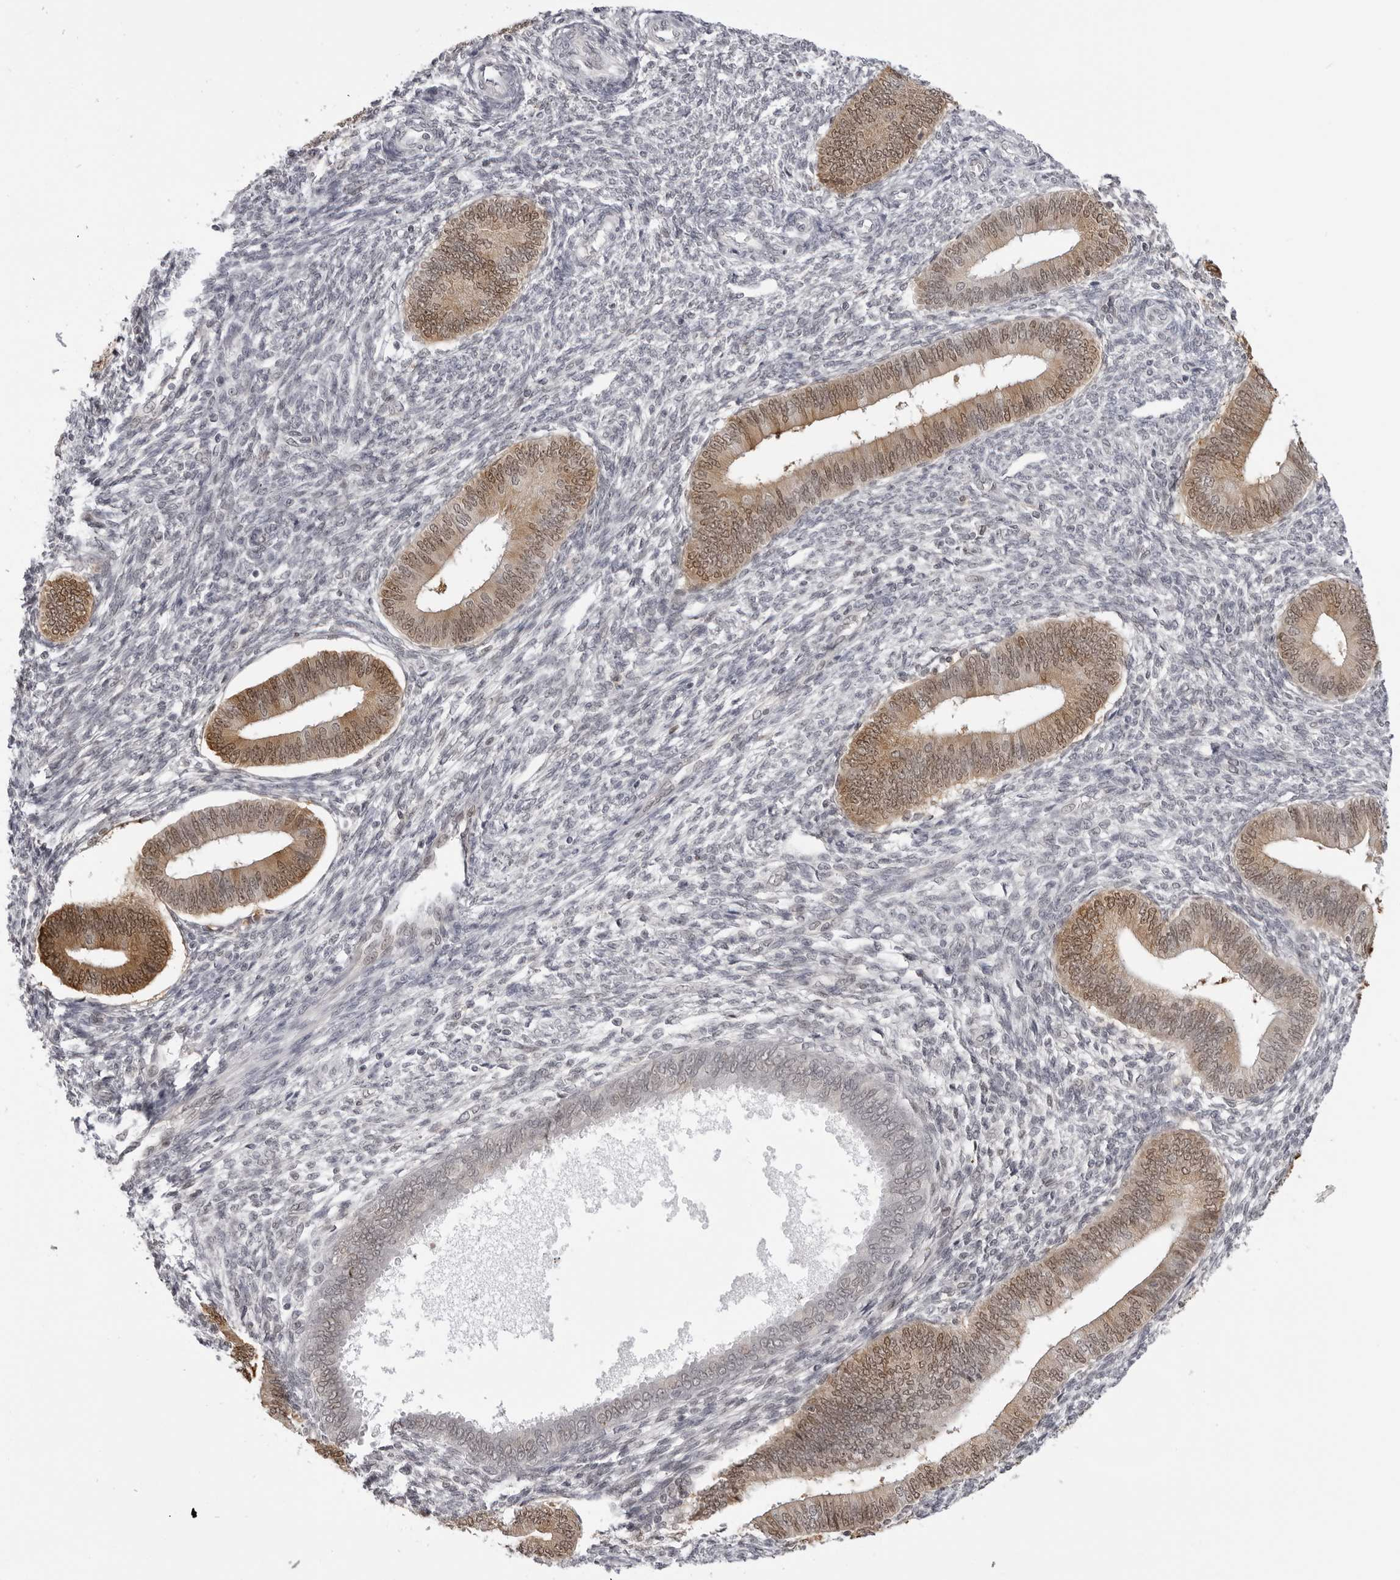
{"staining": {"intensity": "negative", "quantity": "none", "location": "none"}, "tissue": "endometrium", "cell_type": "Cells in endometrial stroma", "image_type": "normal", "snomed": [{"axis": "morphology", "description": "Normal tissue, NOS"}, {"axis": "topography", "description": "Endometrium"}], "caption": "IHC of unremarkable human endometrium shows no staining in cells in endometrial stroma.", "gene": "SRGAP2", "patient": {"sex": "female", "age": 46}}